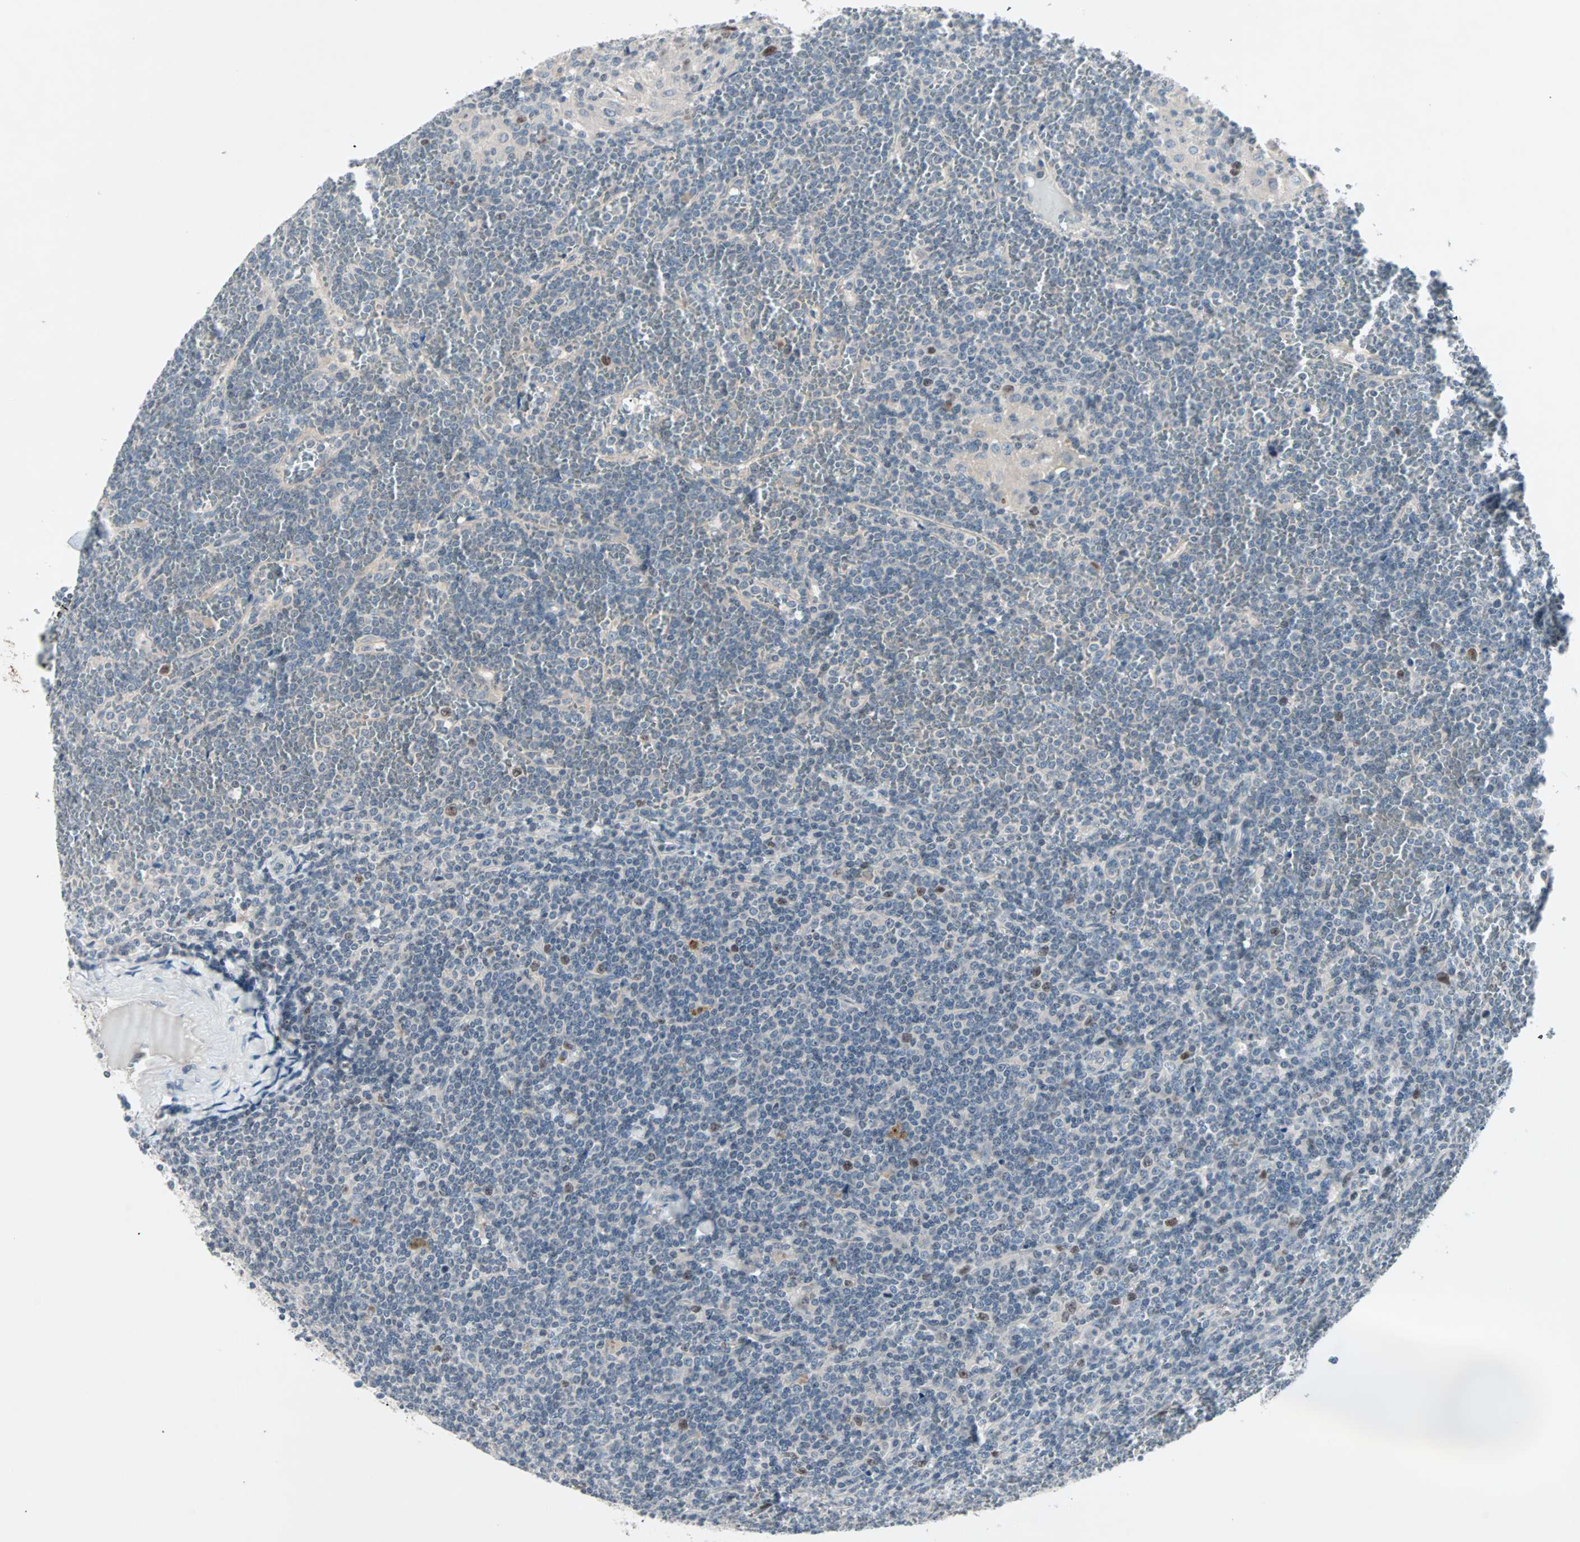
{"staining": {"intensity": "strong", "quantity": "<25%", "location": "nuclear"}, "tissue": "lymphoma", "cell_type": "Tumor cells", "image_type": "cancer", "snomed": [{"axis": "morphology", "description": "Malignant lymphoma, non-Hodgkin's type, Low grade"}, {"axis": "topography", "description": "Spleen"}], "caption": "A high-resolution photomicrograph shows immunohistochemistry staining of lymphoma, which exhibits strong nuclear positivity in about <25% of tumor cells. Using DAB (brown) and hematoxylin (blue) stains, captured at high magnification using brightfield microscopy.", "gene": "CCNE2", "patient": {"sex": "female", "age": 19}}